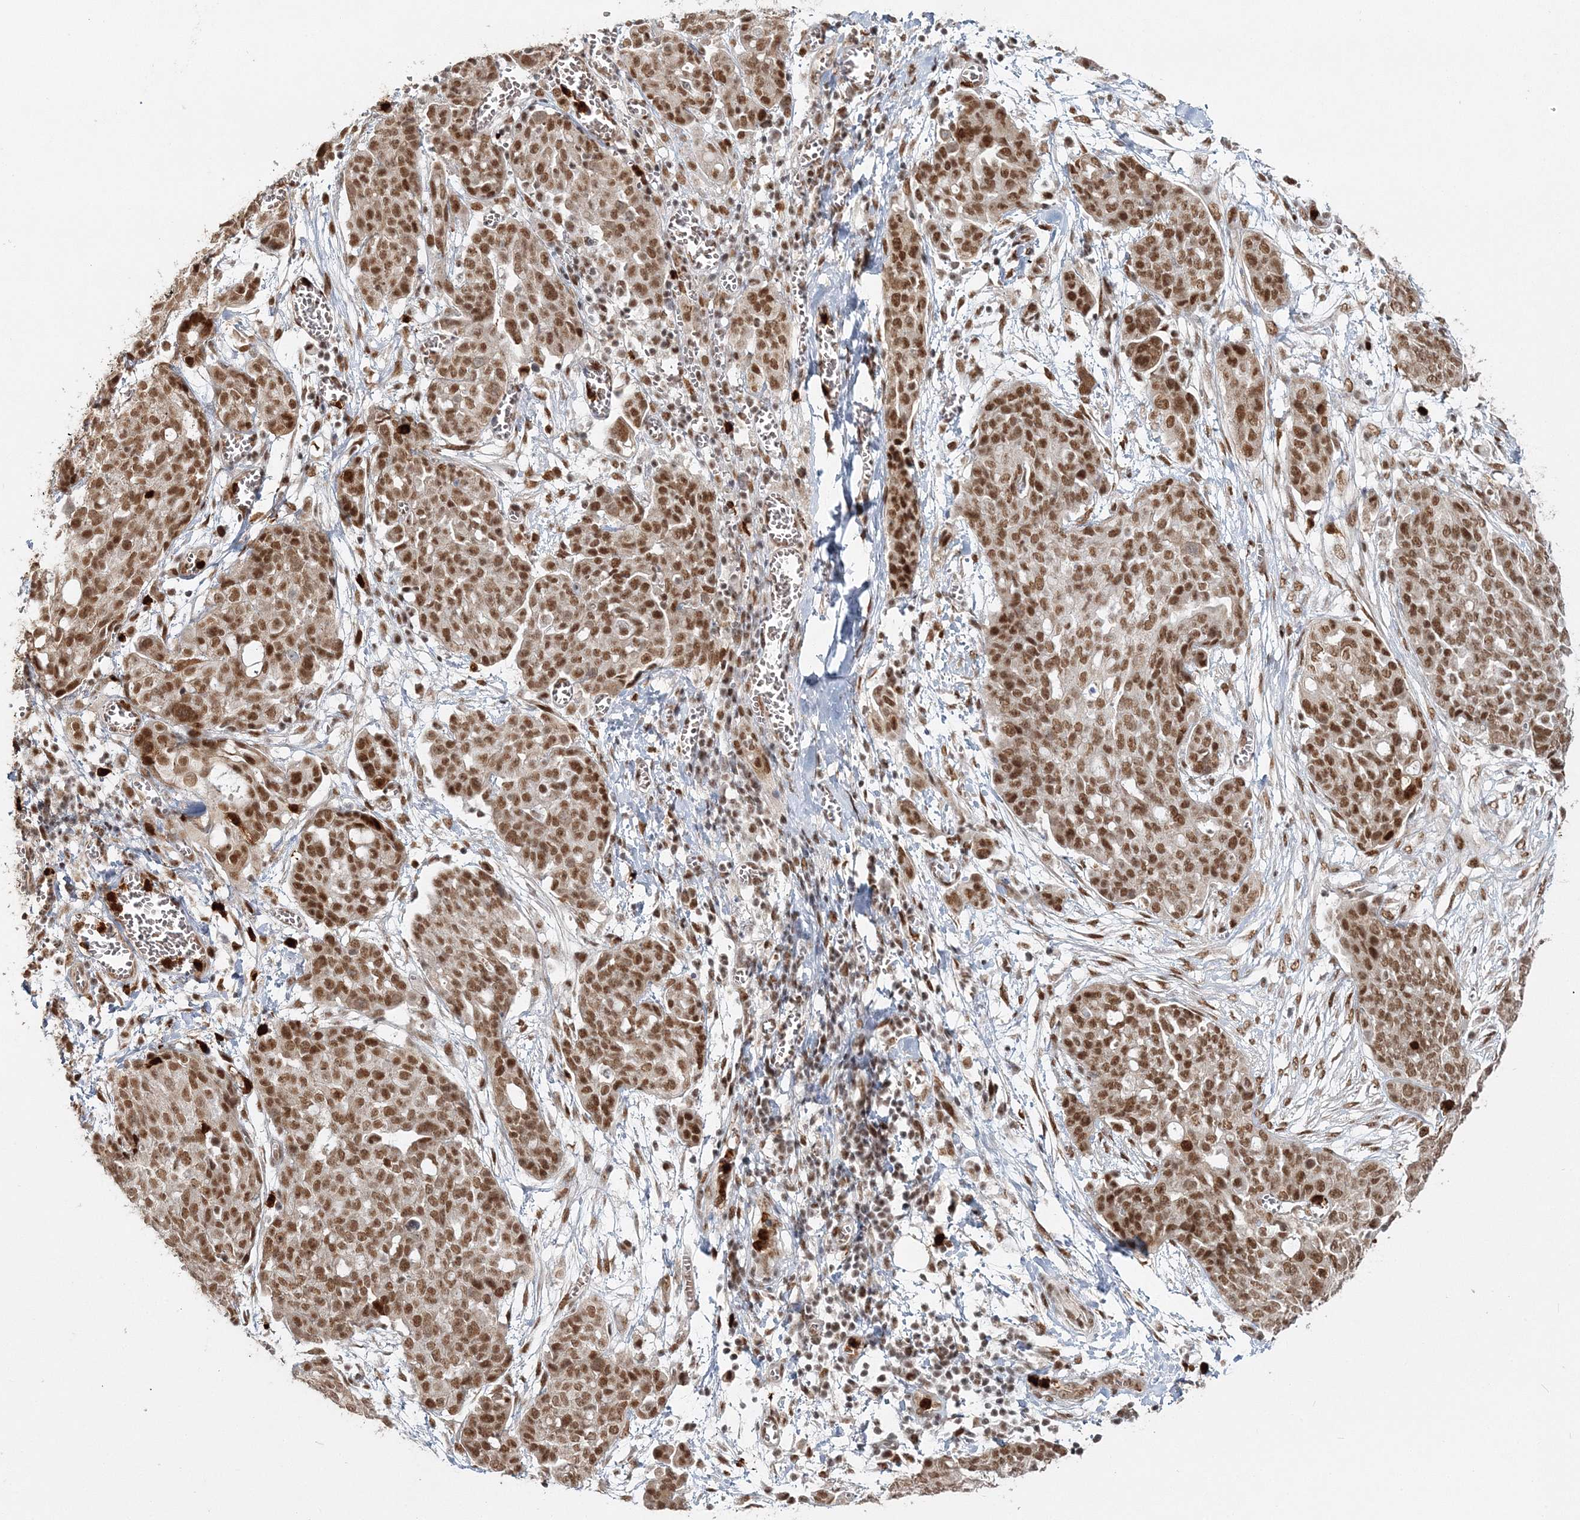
{"staining": {"intensity": "moderate", "quantity": ">75%", "location": "nuclear"}, "tissue": "ovarian cancer", "cell_type": "Tumor cells", "image_type": "cancer", "snomed": [{"axis": "morphology", "description": "Cystadenocarcinoma, serous, NOS"}, {"axis": "topography", "description": "Soft tissue"}, {"axis": "topography", "description": "Ovary"}], "caption": "Protein analysis of serous cystadenocarcinoma (ovarian) tissue reveals moderate nuclear expression in about >75% of tumor cells.", "gene": "QRICH1", "patient": {"sex": "female", "age": 57}}